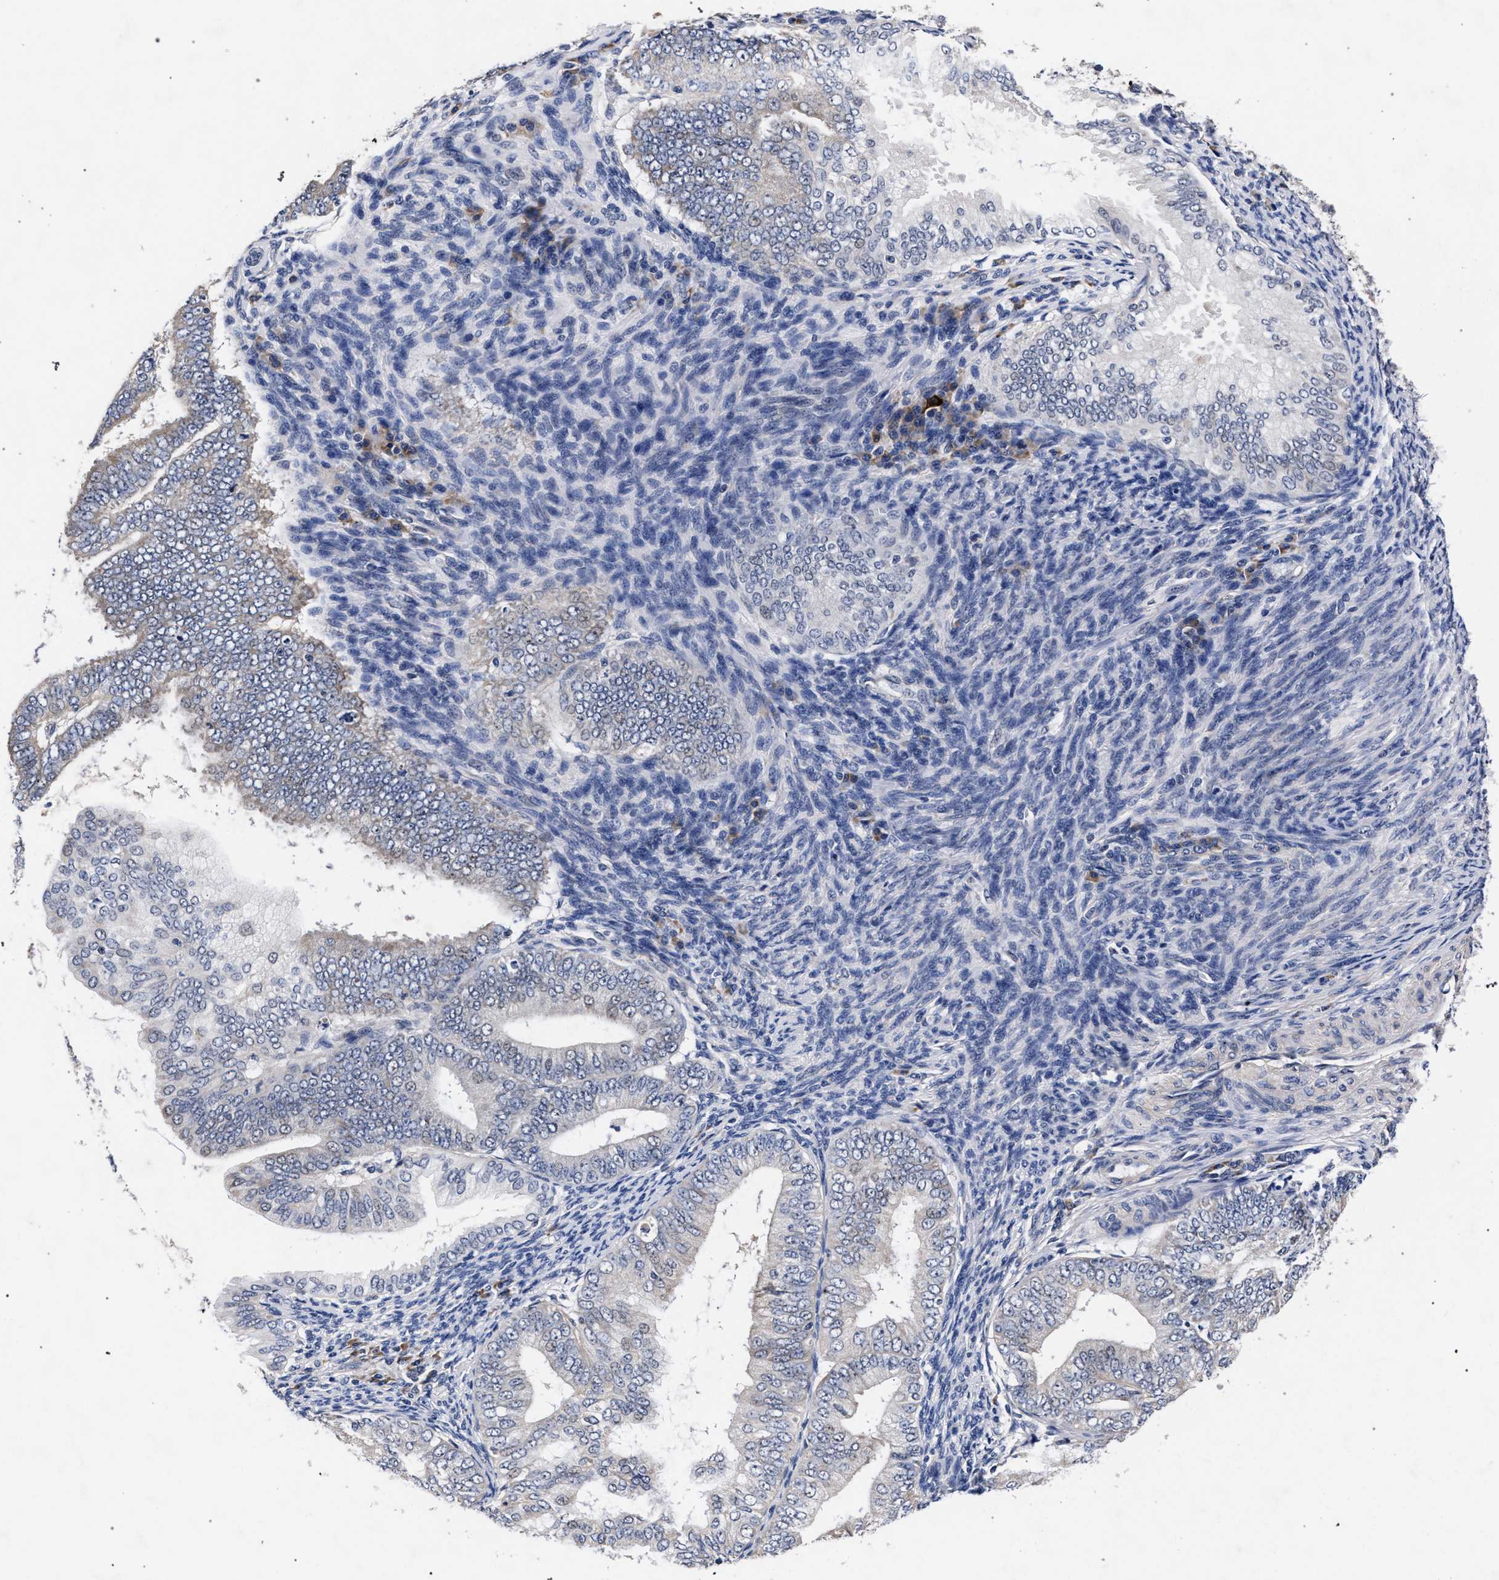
{"staining": {"intensity": "negative", "quantity": "none", "location": "none"}, "tissue": "endometrial cancer", "cell_type": "Tumor cells", "image_type": "cancer", "snomed": [{"axis": "morphology", "description": "Adenocarcinoma, NOS"}, {"axis": "topography", "description": "Endometrium"}], "caption": "This is an immunohistochemistry histopathology image of human adenocarcinoma (endometrial). There is no positivity in tumor cells.", "gene": "CFAP95", "patient": {"sex": "female", "age": 63}}